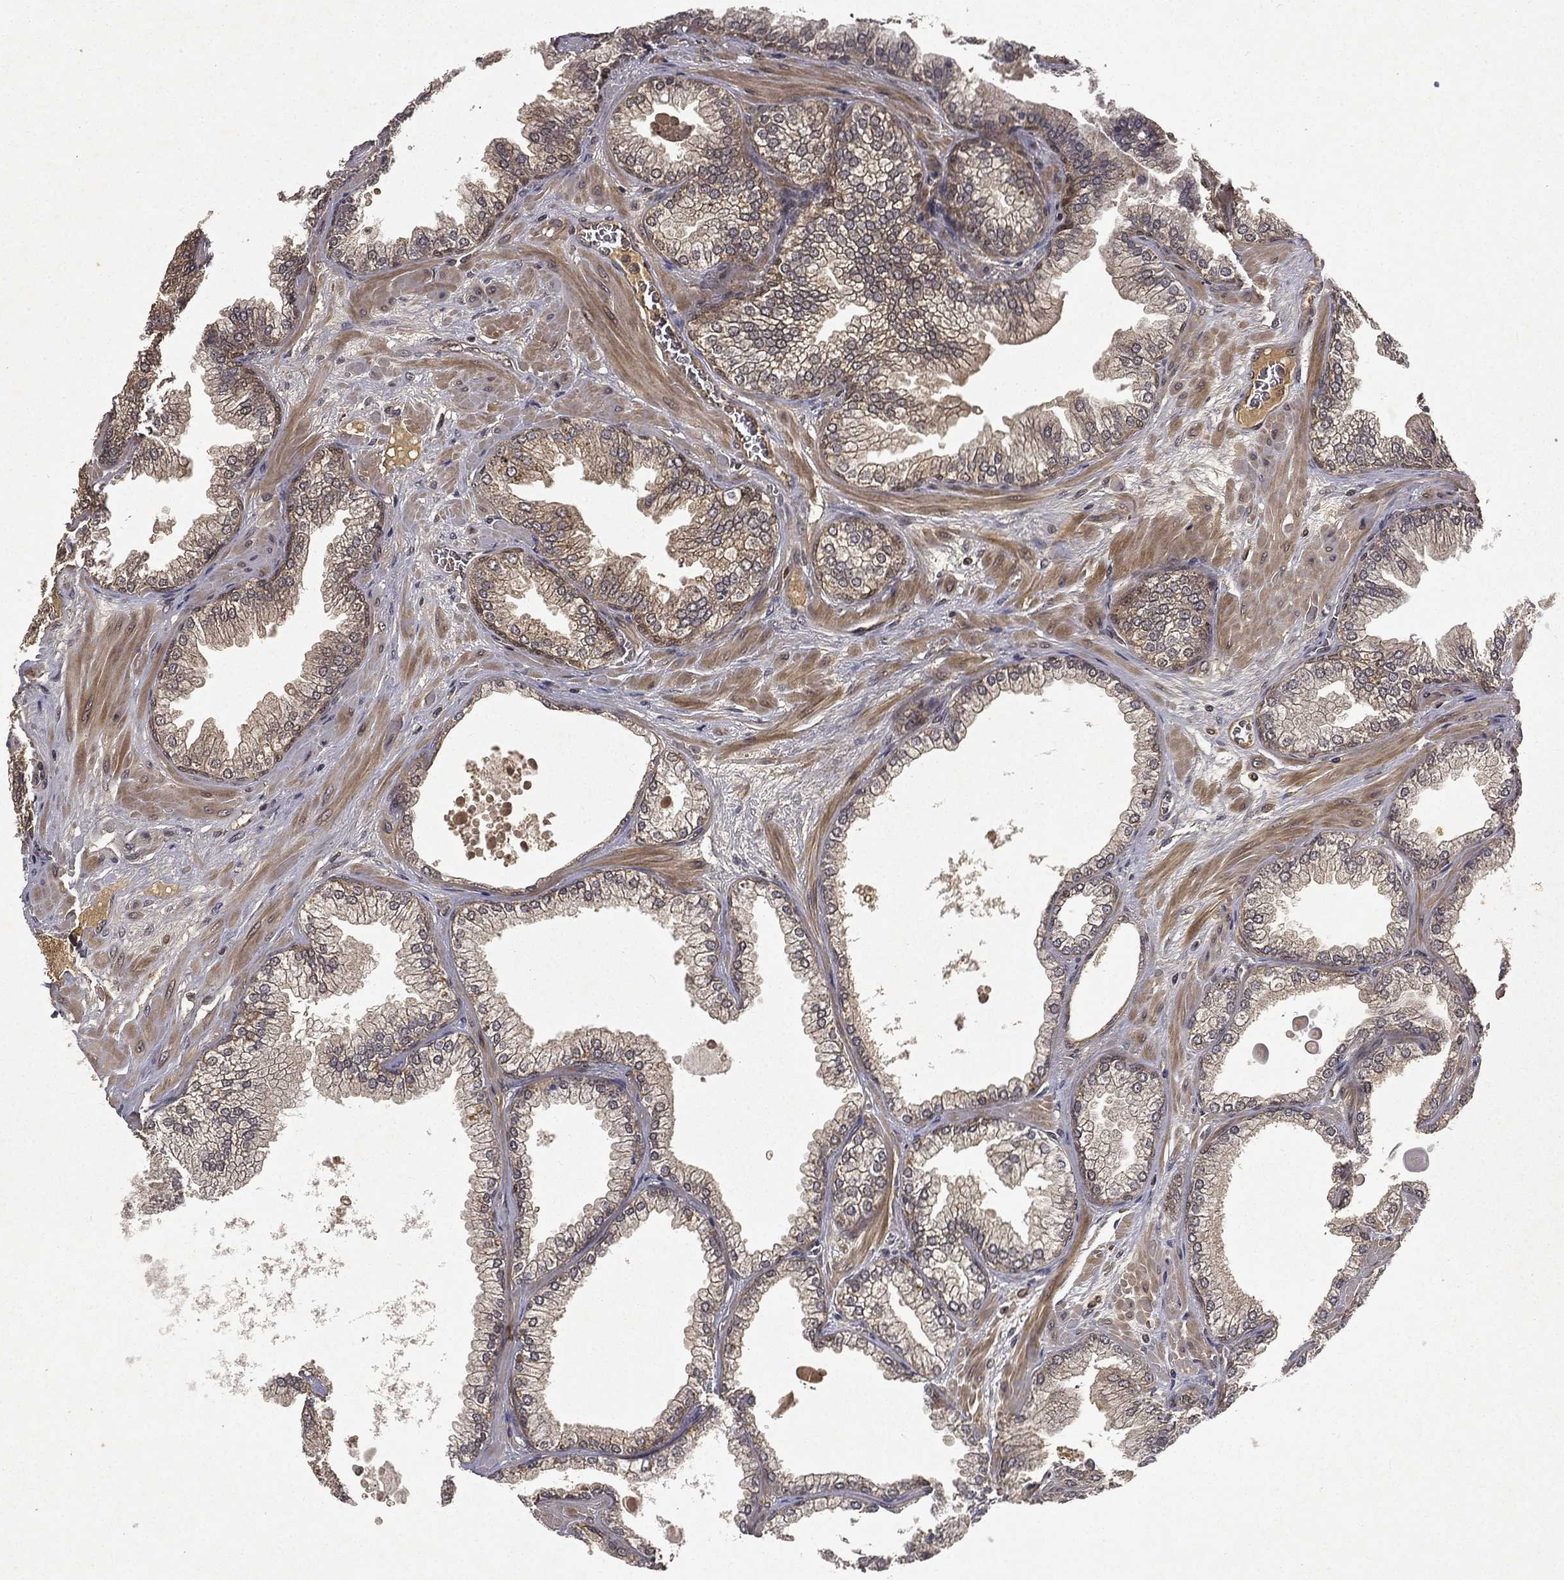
{"staining": {"intensity": "negative", "quantity": "none", "location": "none"}, "tissue": "prostate cancer", "cell_type": "Tumor cells", "image_type": "cancer", "snomed": [{"axis": "morphology", "description": "Adenocarcinoma, Low grade"}, {"axis": "topography", "description": "Prostate"}], "caption": "IHC histopathology image of human prostate cancer stained for a protein (brown), which shows no positivity in tumor cells. (DAB (3,3'-diaminobenzidine) immunohistochemistry (IHC) visualized using brightfield microscopy, high magnification).", "gene": "FGD1", "patient": {"sex": "male", "age": 72}}